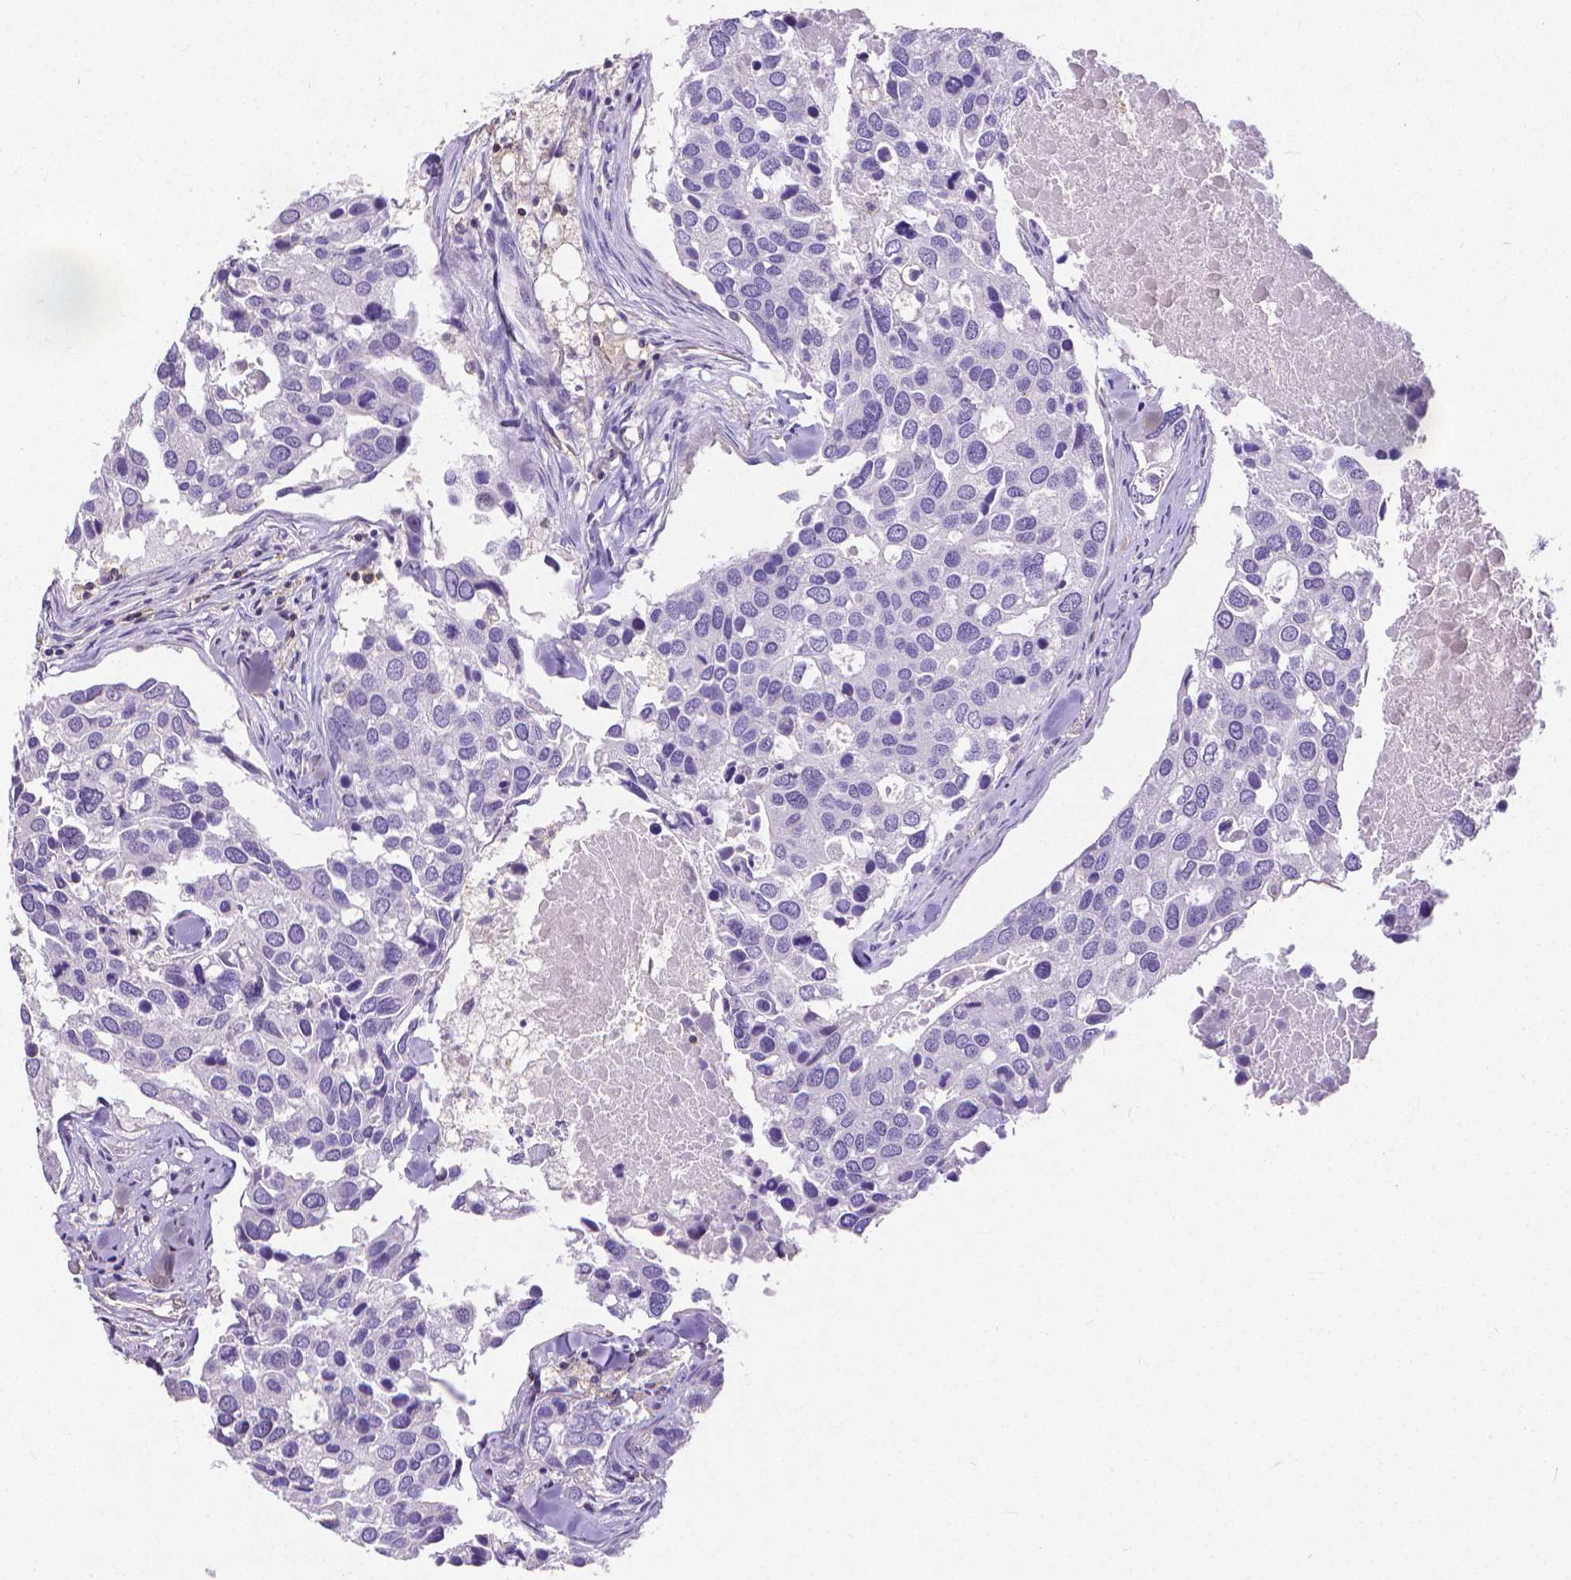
{"staining": {"intensity": "negative", "quantity": "none", "location": "none"}, "tissue": "breast cancer", "cell_type": "Tumor cells", "image_type": "cancer", "snomed": [{"axis": "morphology", "description": "Duct carcinoma"}, {"axis": "topography", "description": "Breast"}], "caption": "This is an immunohistochemistry (IHC) photomicrograph of breast cancer (infiltrating ductal carcinoma). There is no staining in tumor cells.", "gene": "CD4", "patient": {"sex": "female", "age": 83}}